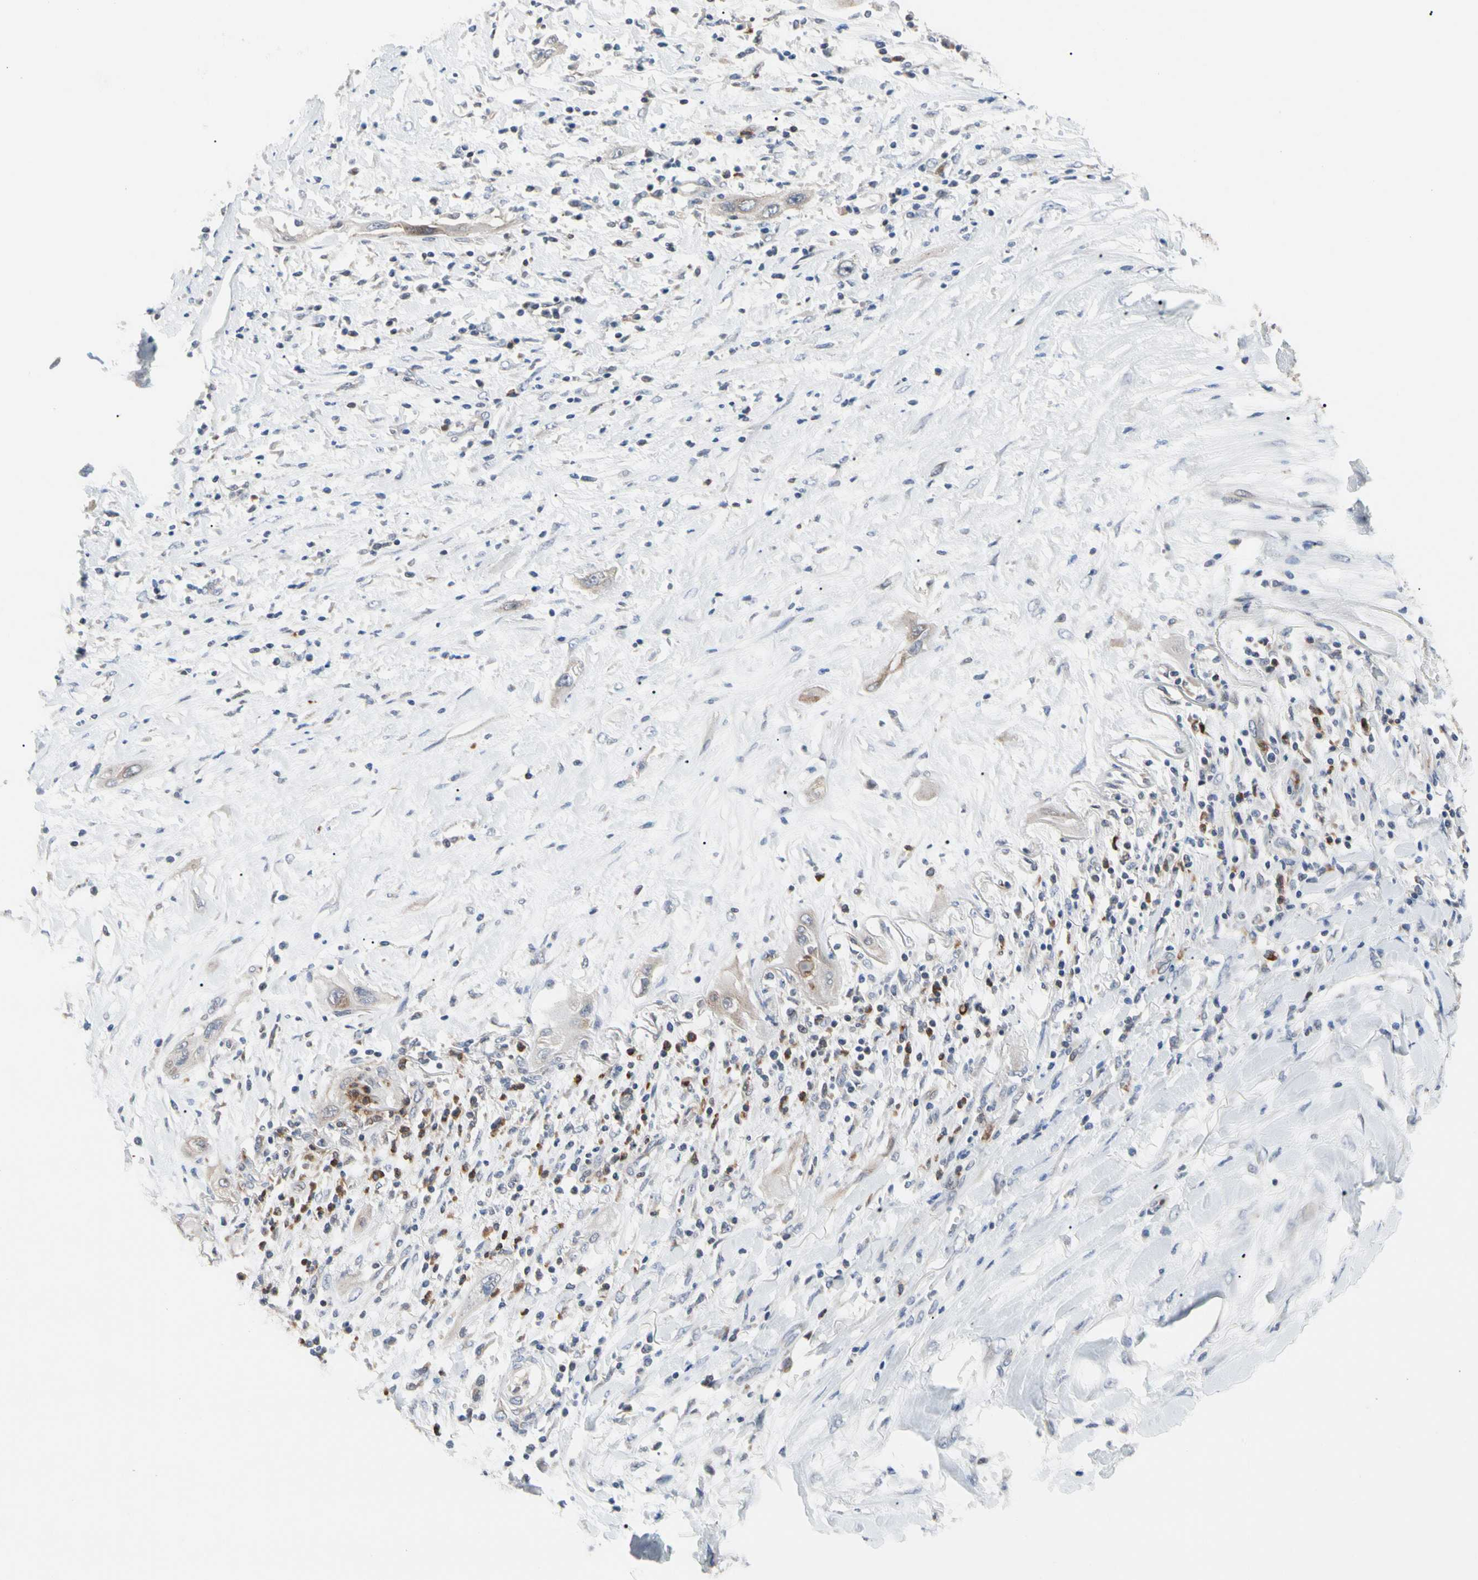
{"staining": {"intensity": "weak", "quantity": "25%-75%", "location": "cytoplasmic/membranous"}, "tissue": "lung cancer", "cell_type": "Tumor cells", "image_type": "cancer", "snomed": [{"axis": "morphology", "description": "Squamous cell carcinoma, NOS"}, {"axis": "topography", "description": "Lung"}], "caption": "Human lung squamous cell carcinoma stained with a brown dye exhibits weak cytoplasmic/membranous positive positivity in about 25%-75% of tumor cells.", "gene": "MCL1", "patient": {"sex": "female", "age": 47}}